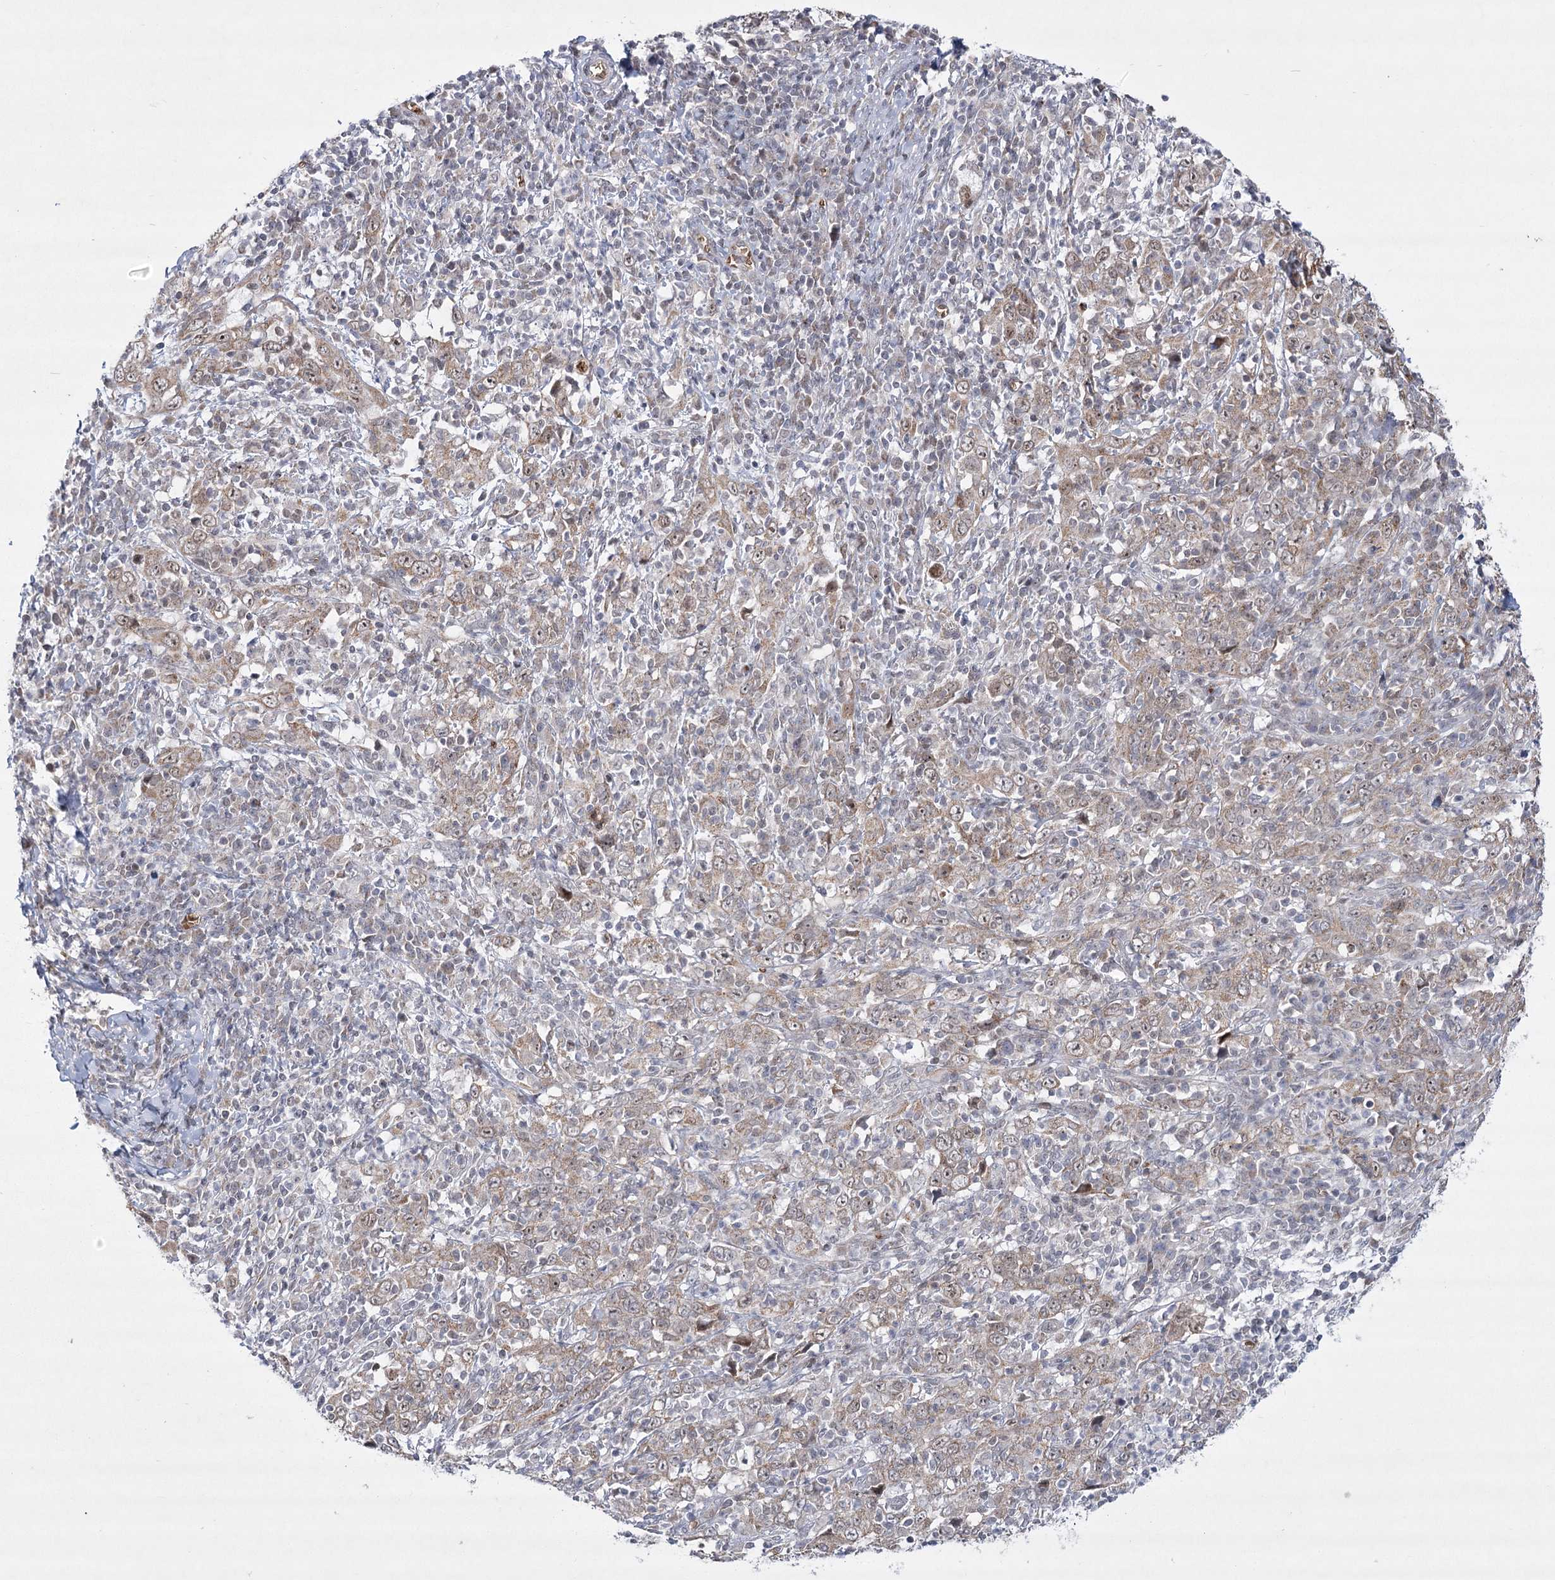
{"staining": {"intensity": "weak", "quantity": "25%-75%", "location": "cytoplasmic/membranous"}, "tissue": "cervical cancer", "cell_type": "Tumor cells", "image_type": "cancer", "snomed": [{"axis": "morphology", "description": "Squamous cell carcinoma, NOS"}, {"axis": "topography", "description": "Cervix"}], "caption": "This histopathology image reveals IHC staining of human cervical cancer (squamous cell carcinoma), with low weak cytoplasmic/membranous staining in approximately 25%-75% of tumor cells.", "gene": "NSMCE4A", "patient": {"sex": "female", "age": 46}}